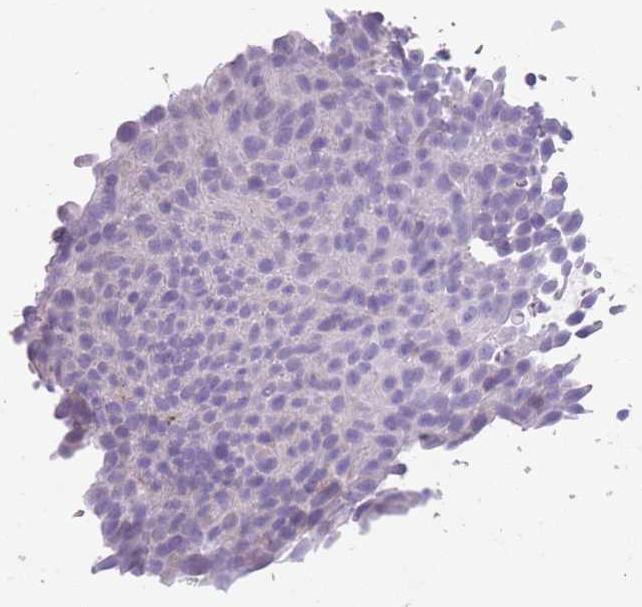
{"staining": {"intensity": "negative", "quantity": "none", "location": "none"}, "tissue": "urothelial cancer", "cell_type": "Tumor cells", "image_type": "cancer", "snomed": [{"axis": "morphology", "description": "Urothelial carcinoma, Low grade"}, {"axis": "topography", "description": "Urinary bladder"}], "caption": "The photomicrograph exhibits no significant positivity in tumor cells of urothelial carcinoma (low-grade).", "gene": "GNAT1", "patient": {"sex": "male", "age": 78}}